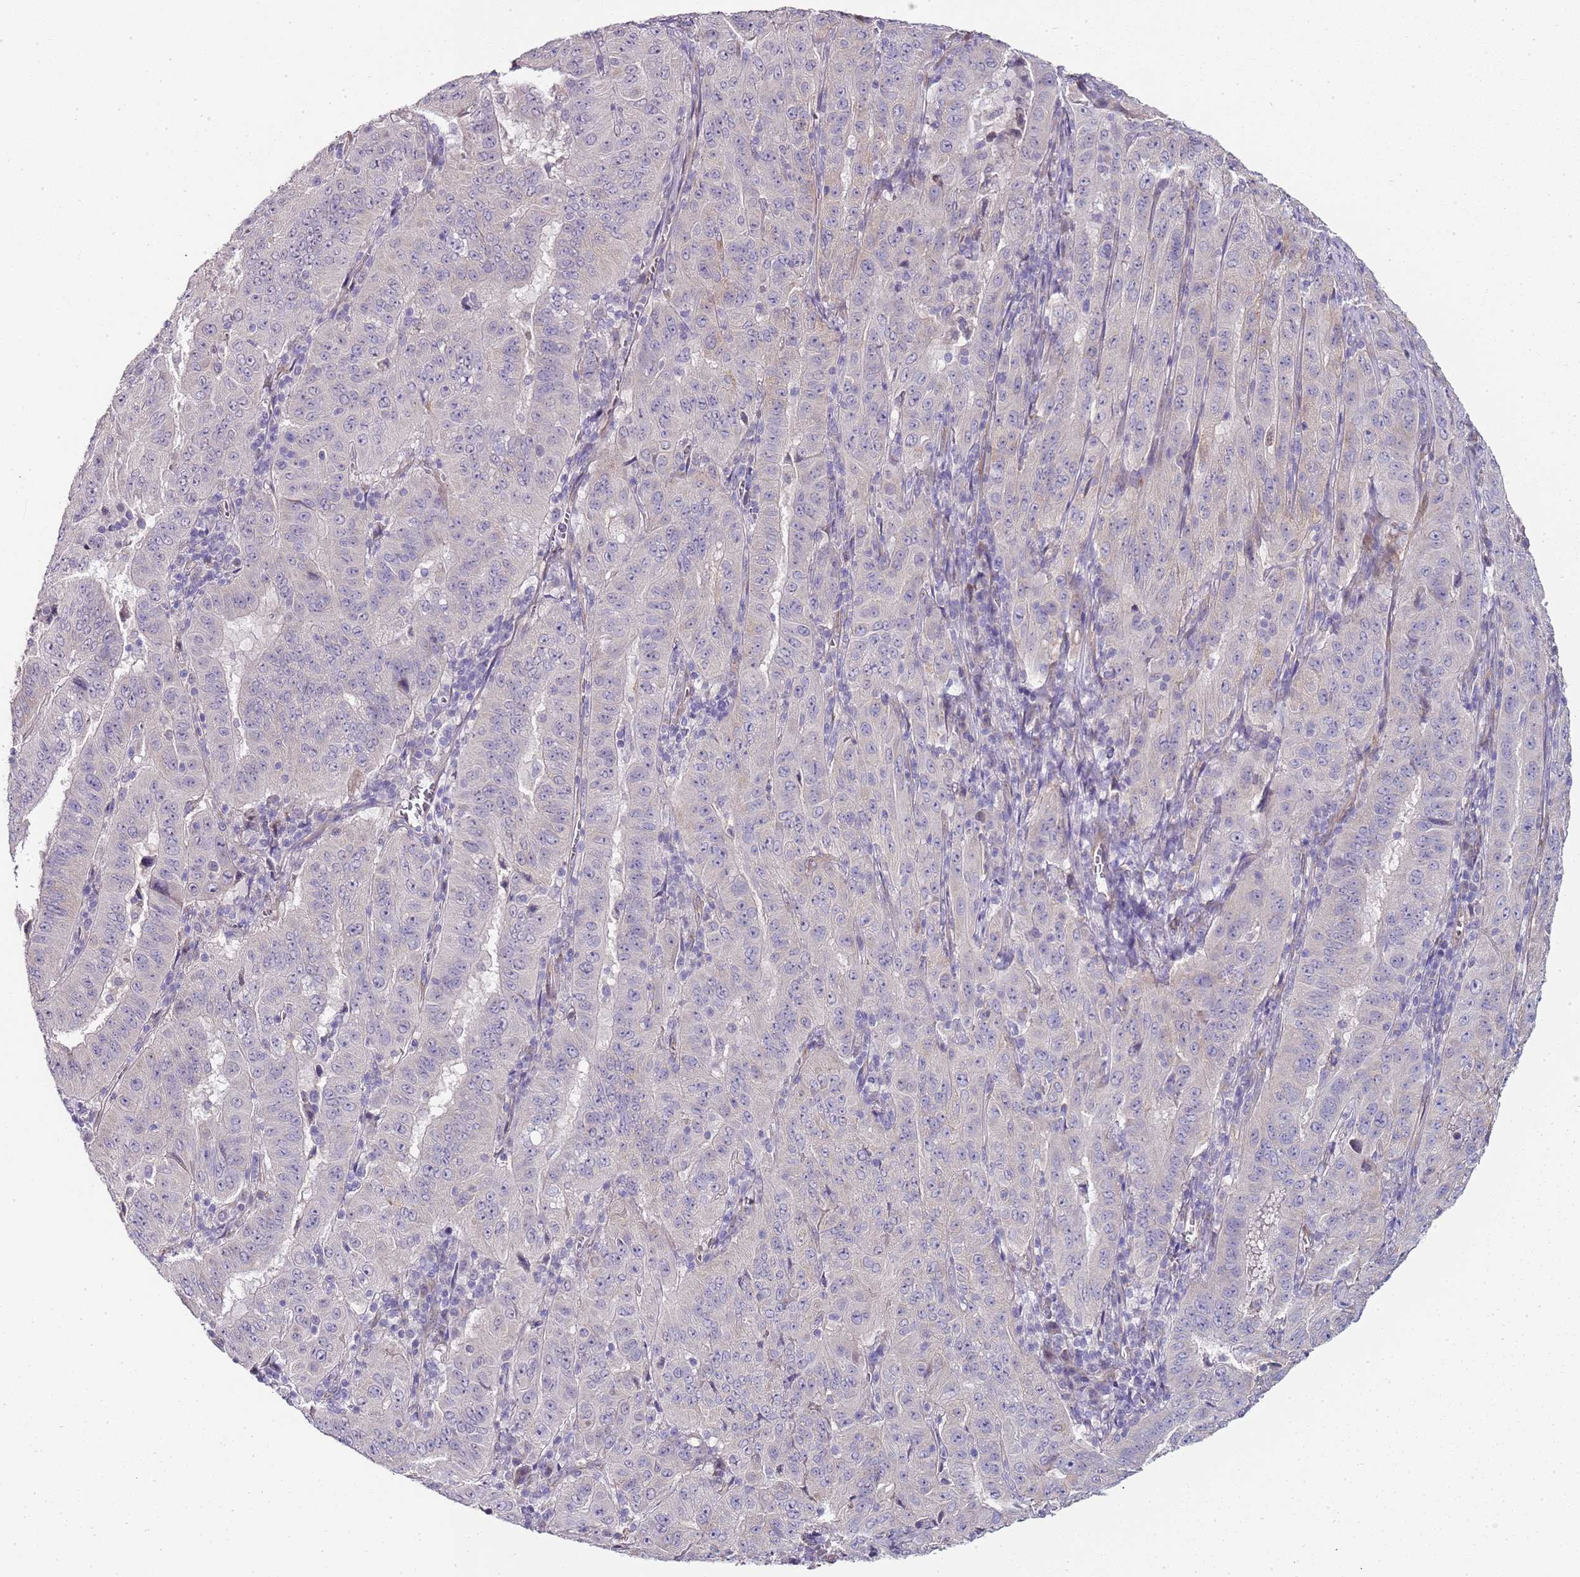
{"staining": {"intensity": "negative", "quantity": "none", "location": "none"}, "tissue": "pancreatic cancer", "cell_type": "Tumor cells", "image_type": "cancer", "snomed": [{"axis": "morphology", "description": "Adenocarcinoma, NOS"}, {"axis": "topography", "description": "Pancreas"}], "caption": "IHC of human pancreatic cancer shows no positivity in tumor cells.", "gene": "TBC1D9", "patient": {"sex": "male", "age": 63}}